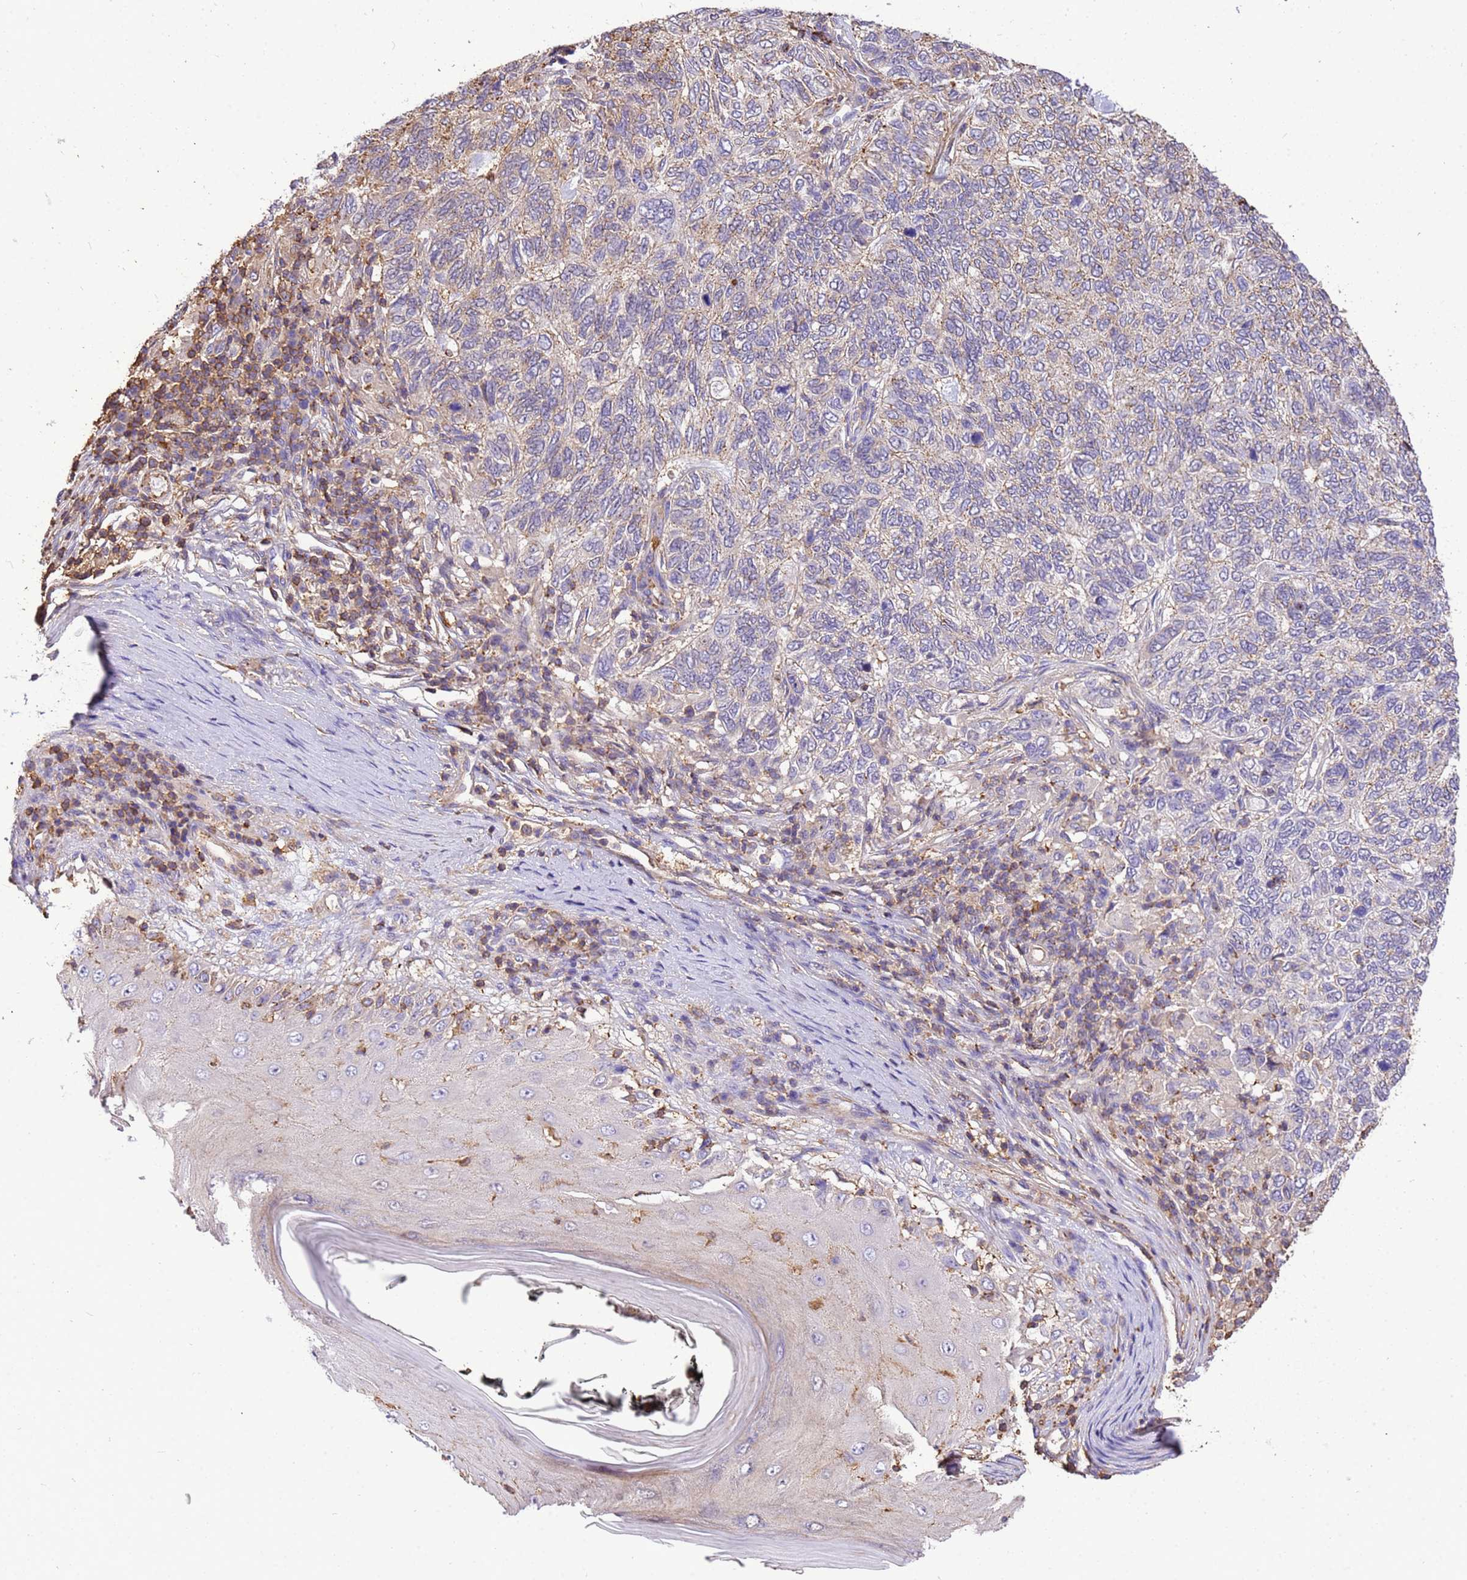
{"staining": {"intensity": "weak", "quantity": "25%-75%", "location": "cytoplasmic/membranous"}, "tissue": "skin cancer", "cell_type": "Tumor cells", "image_type": "cancer", "snomed": [{"axis": "morphology", "description": "Basal cell carcinoma"}, {"axis": "topography", "description": "Skin"}], "caption": "Protein expression analysis of skin cancer (basal cell carcinoma) displays weak cytoplasmic/membranous expression in about 25%-75% of tumor cells.", "gene": "WDR64", "patient": {"sex": "female", "age": 65}}